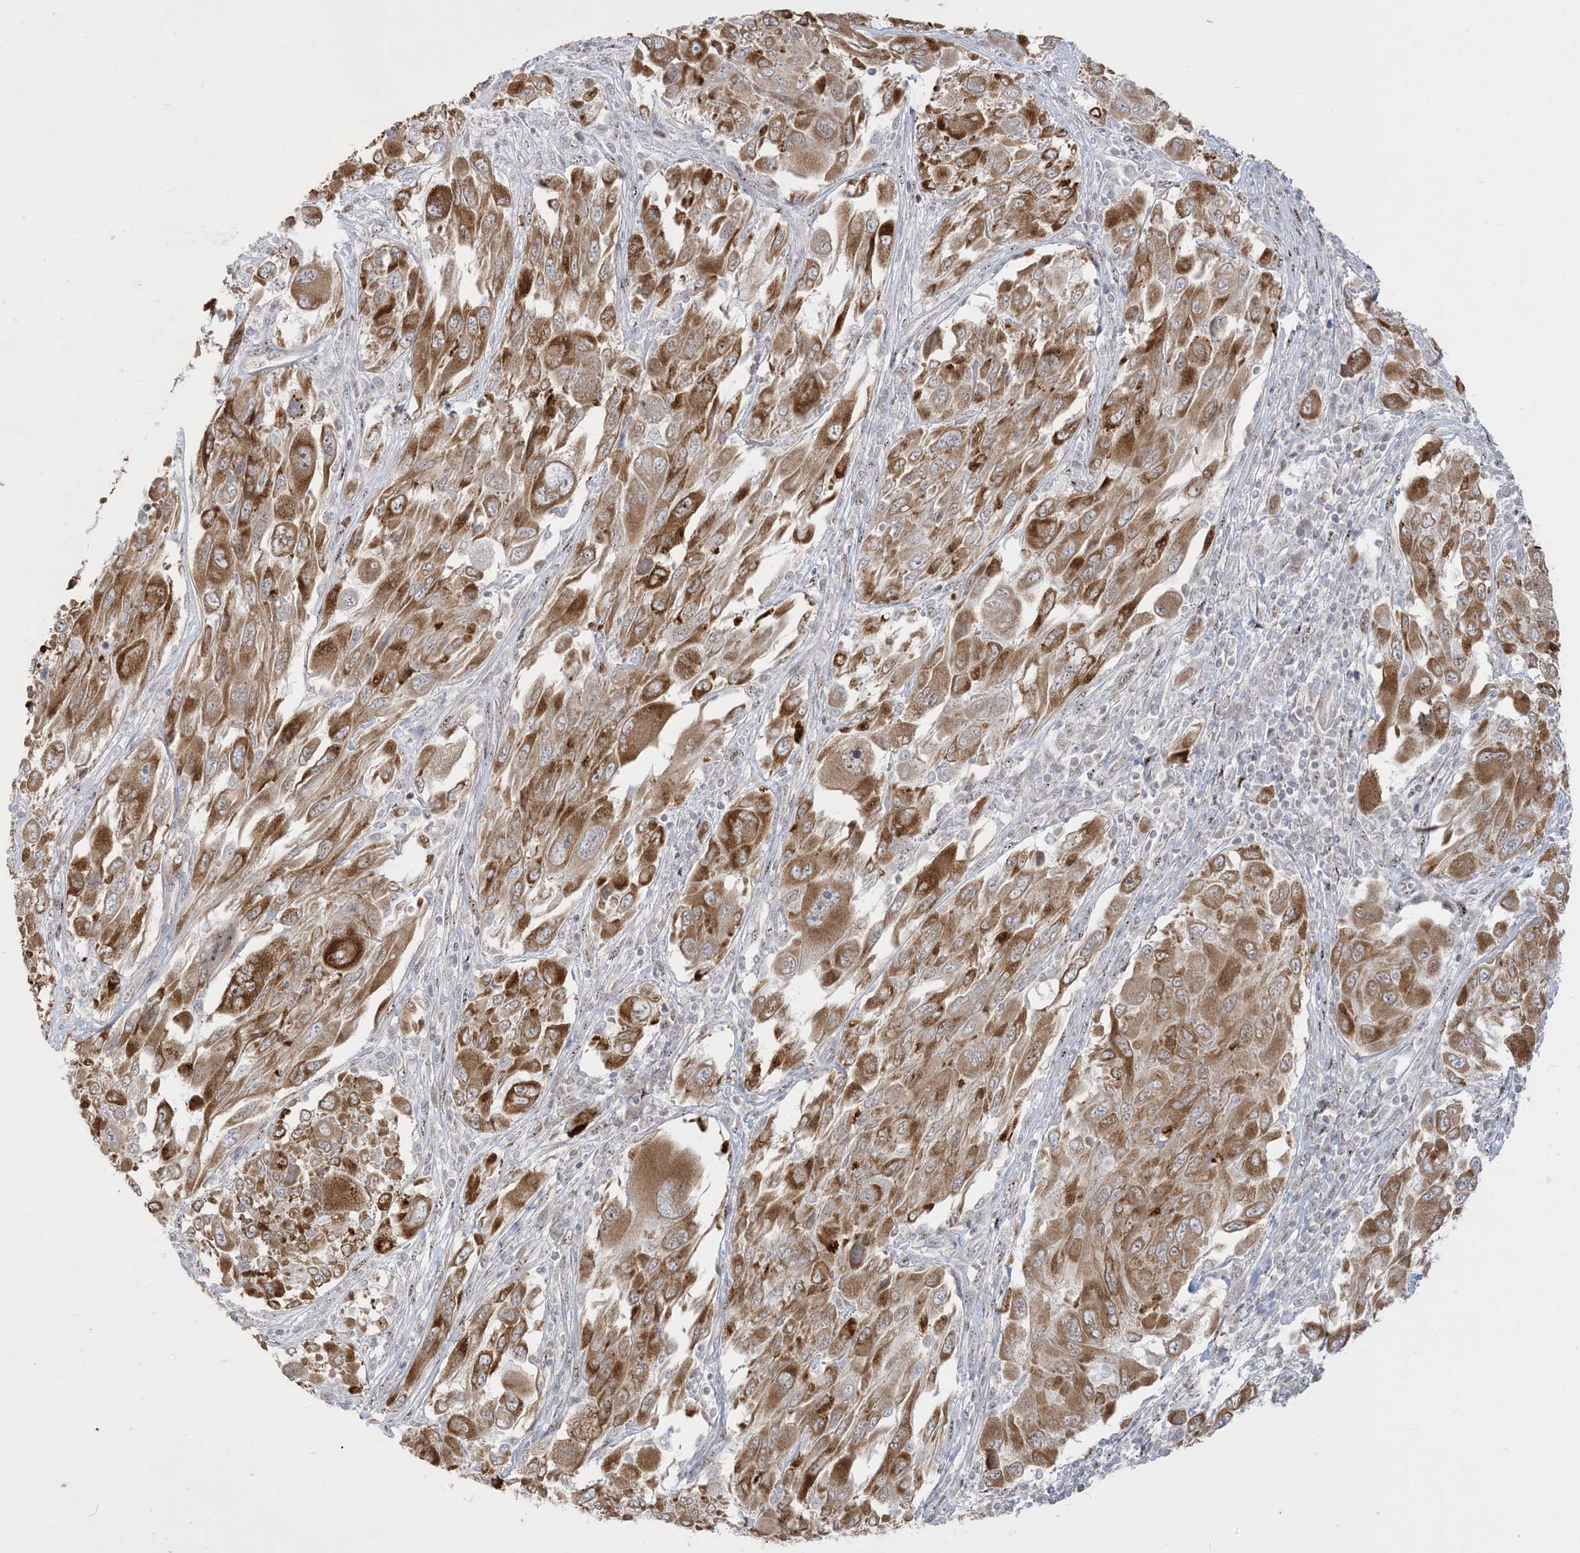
{"staining": {"intensity": "strong", "quantity": "25%-75%", "location": "cytoplasmic/membranous"}, "tissue": "melanoma", "cell_type": "Tumor cells", "image_type": "cancer", "snomed": [{"axis": "morphology", "description": "Malignant melanoma, NOS"}, {"axis": "topography", "description": "Skin"}], "caption": "Immunohistochemical staining of melanoma demonstrates high levels of strong cytoplasmic/membranous protein positivity in about 25%-75% of tumor cells.", "gene": "BHLHE40", "patient": {"sex": "female", "age": 91}}